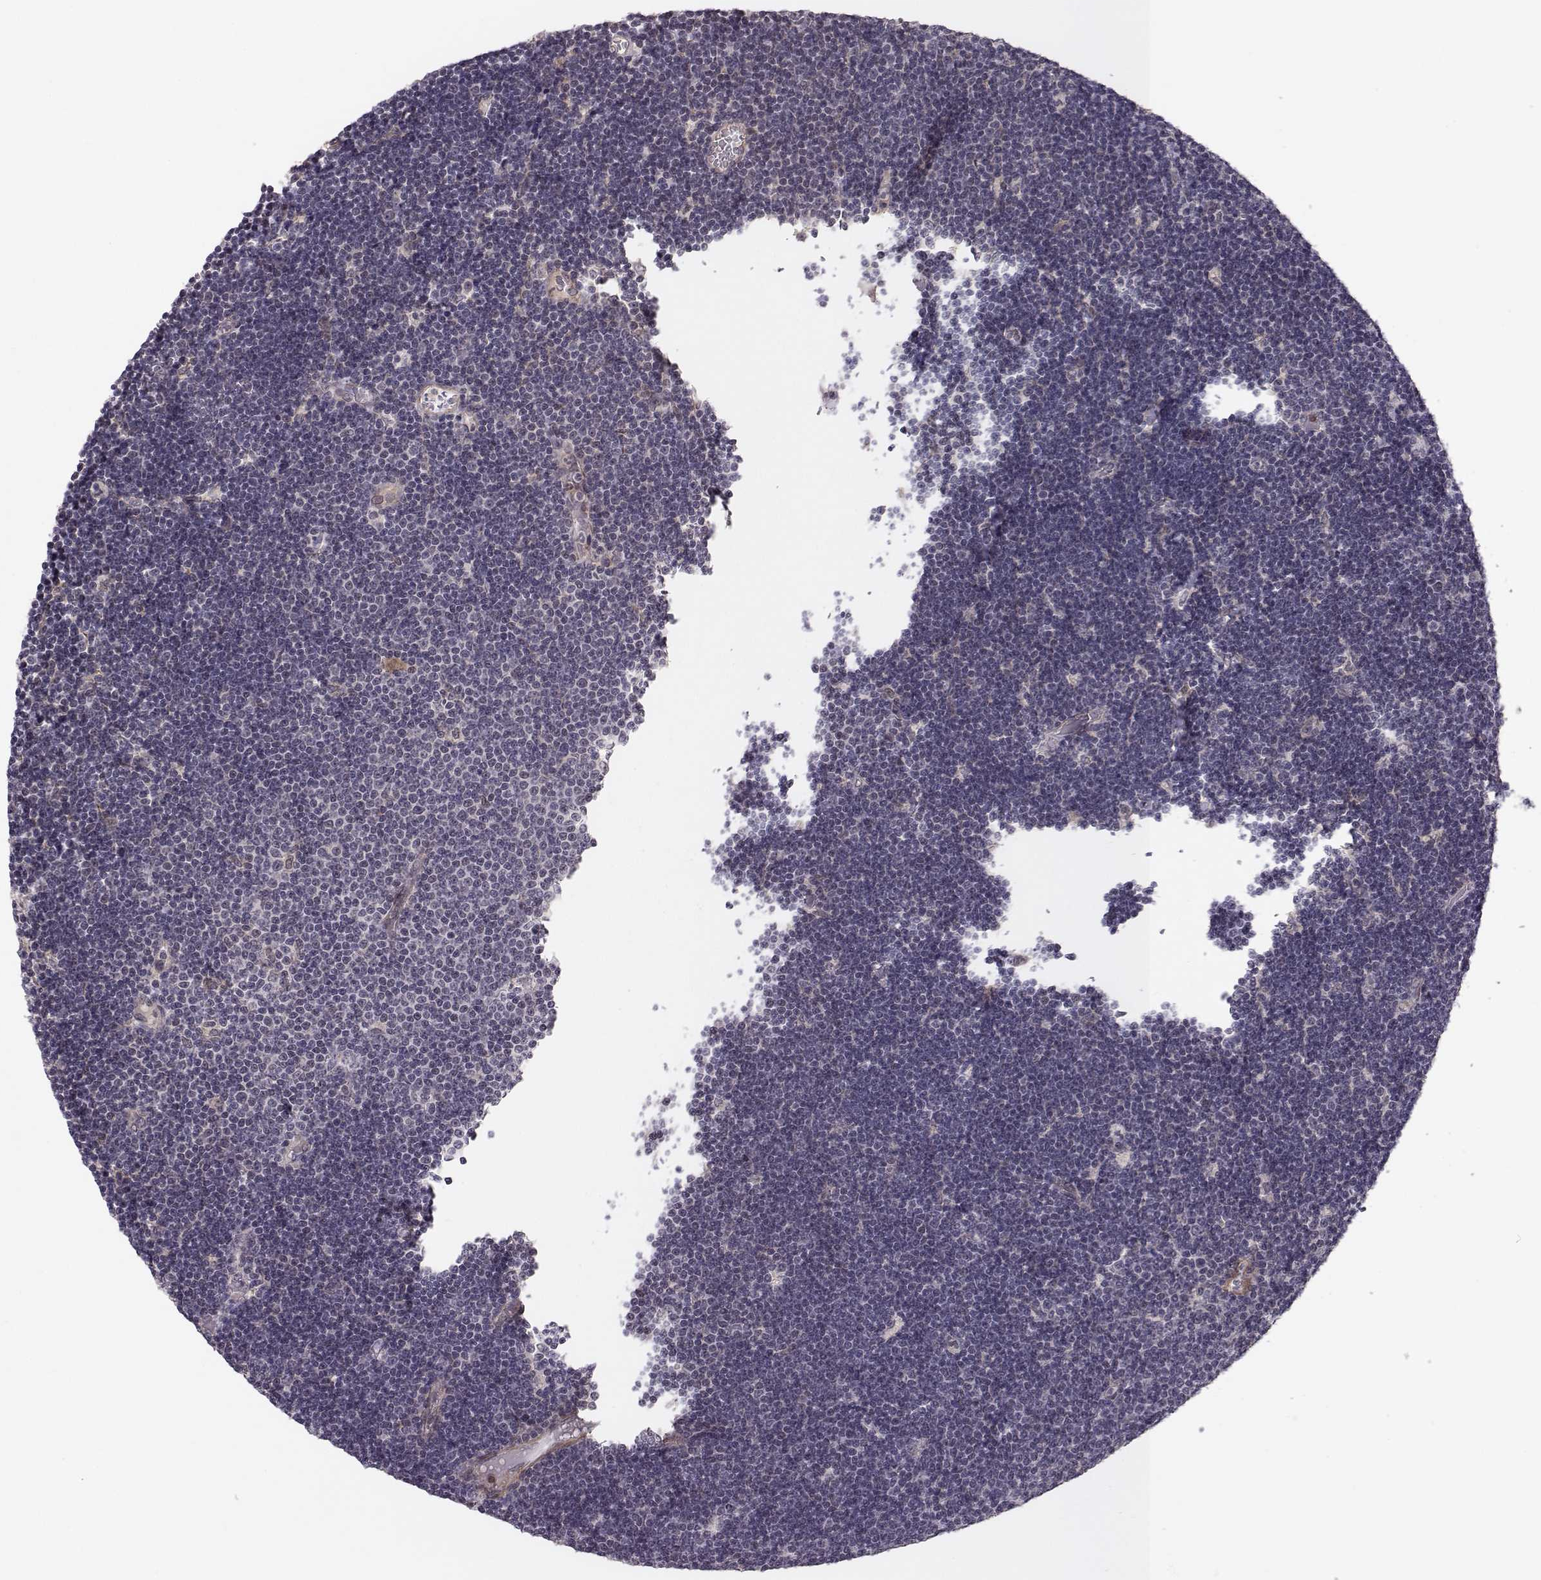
{"staining": {"intensity": "negative", "quantity": "none", "location": "none"}, "tissue": "lymphoma", "cell_type": "Tumor cells", "image_type": "cancer", "snomed": [{"axis": "morphology", "description": "Malignant lymphoma, non-Hodgkin's type, Low grade"}, {"axis": "topography", "description": "Brain"}], "caption": "DAB (3,3'-diaminobenzidine) immunohistochemical staining of malignant lymphoma, non-Hodgkin's type (low-grade) displays no significant expression in tumor cells.", "gene": "PLEKHG3", "patient": {"sex": "female", "age": 66}}